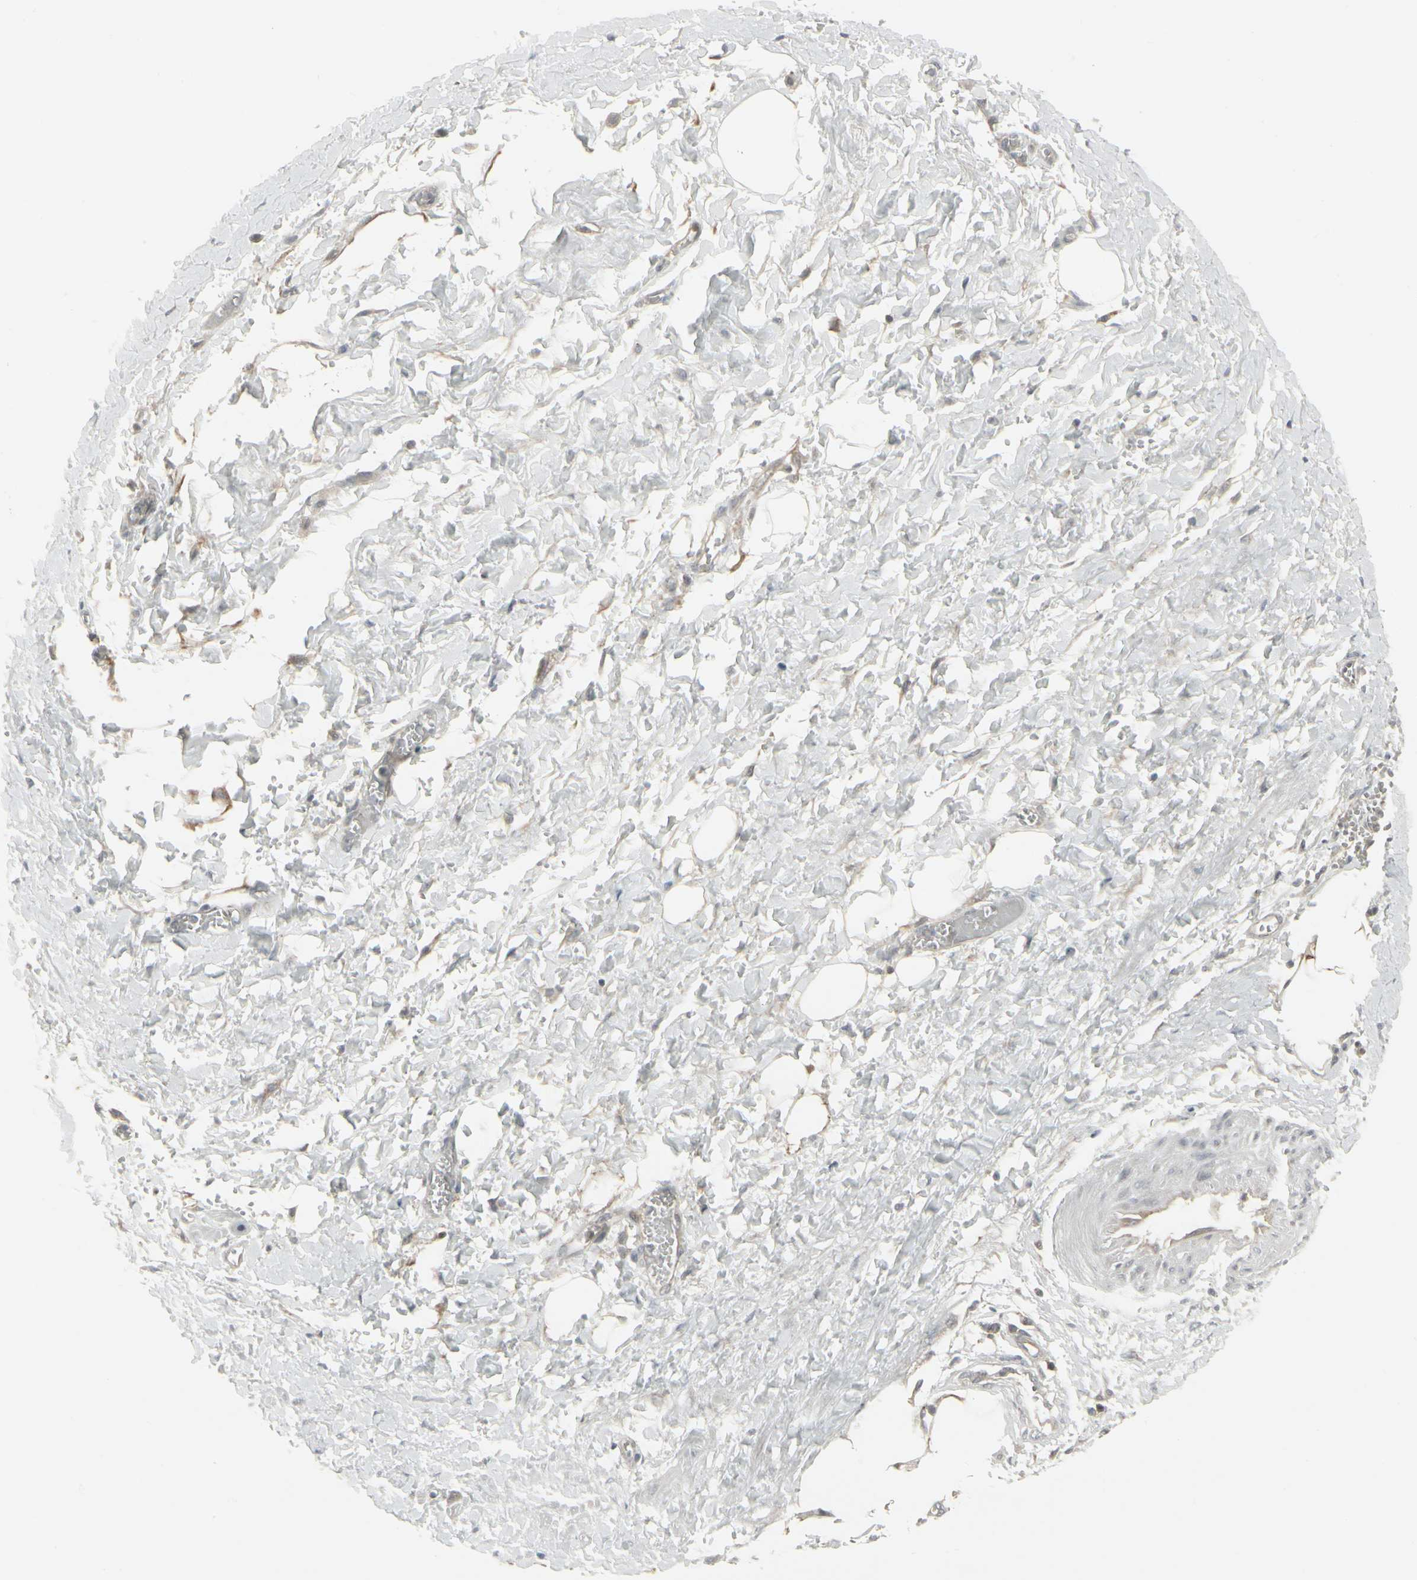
{"staining": {"intensity": "weak", "quantity": "<25%", "location": "cytoplasmic/membranous"}, "tissue": "smooth muscle", "cell_type": "Smooth muscle cells", "image_type": "normal", "snomed": [{"axis": "morphology", "description": "Normal tissue, NOS"}, {"axis": "topography", "description": "Uterus"}], "caption": "IHC histopathology image of benign smooth muscle: smooth muscle stained with DAB demonstrates no significant protein staining in smooth muscle cells. The staining was performed using DAB (3,3'-diaminobenzidine) to visualize the protein expression in brown, while the nuclei were stained in blue with hematoxylin (Magnification: 20x).", "gene": "IGFBP6", "patient": {"sex": "female", "age": 56}}